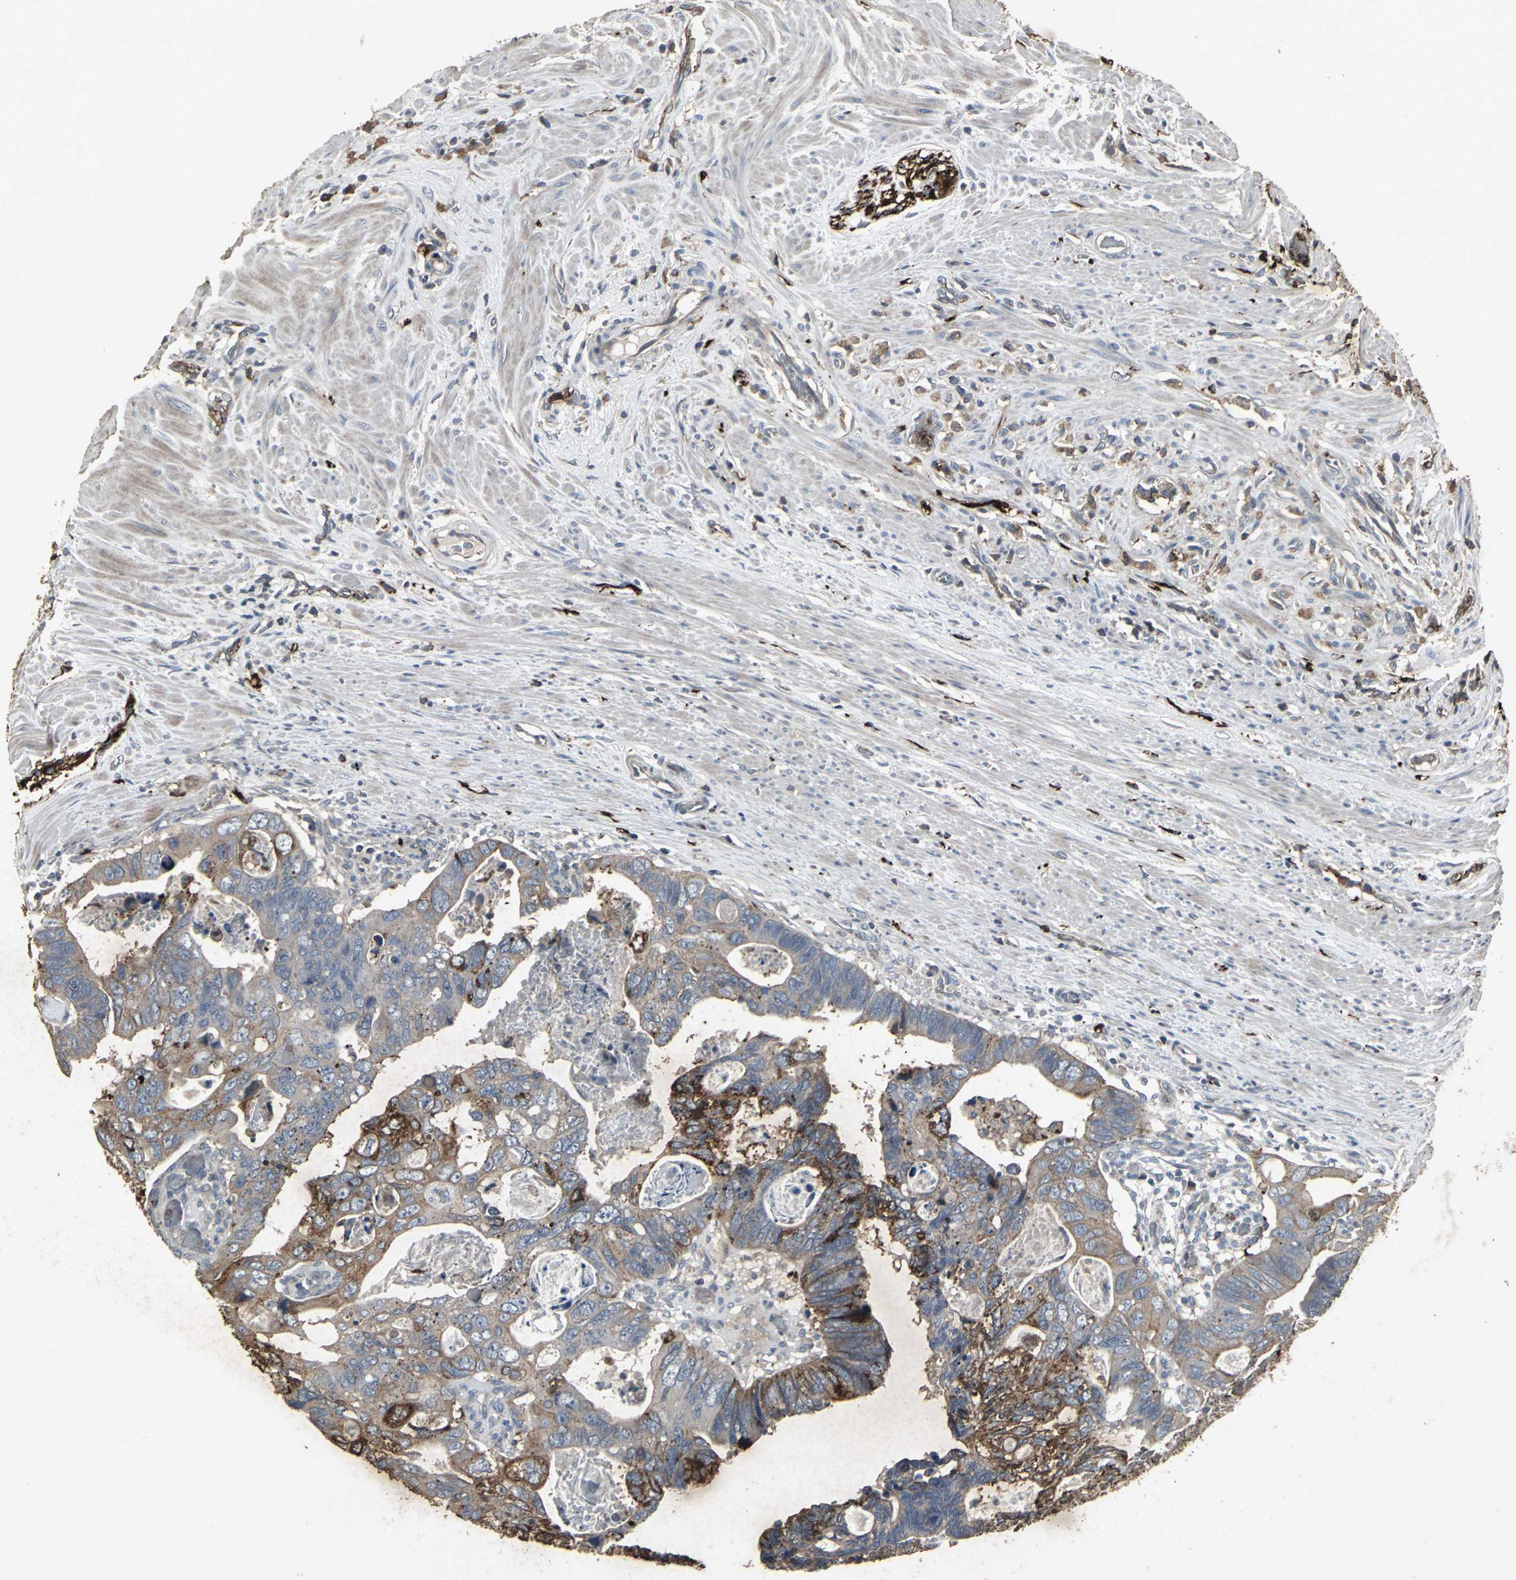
{"staining": {"intensity": "strong", "quantity": ">75%", "location": "cytoplasmic/membranous"}, "tissue": "colorectal cancer", "cell_type": "Tumor cells", "image_type": "cancer", "snomed": [{"axis": "morphology", "description": "Adenocarcinoma, NOS"}, {"axis": "topography", "description": "Rectum"}], "caption": "Adenocarcinoma (colorectal) stained with a protein marker exhibits strong staining in tumor cells.", "gene": "CCR9", "patient": {"sex": "male", "age": 53}}